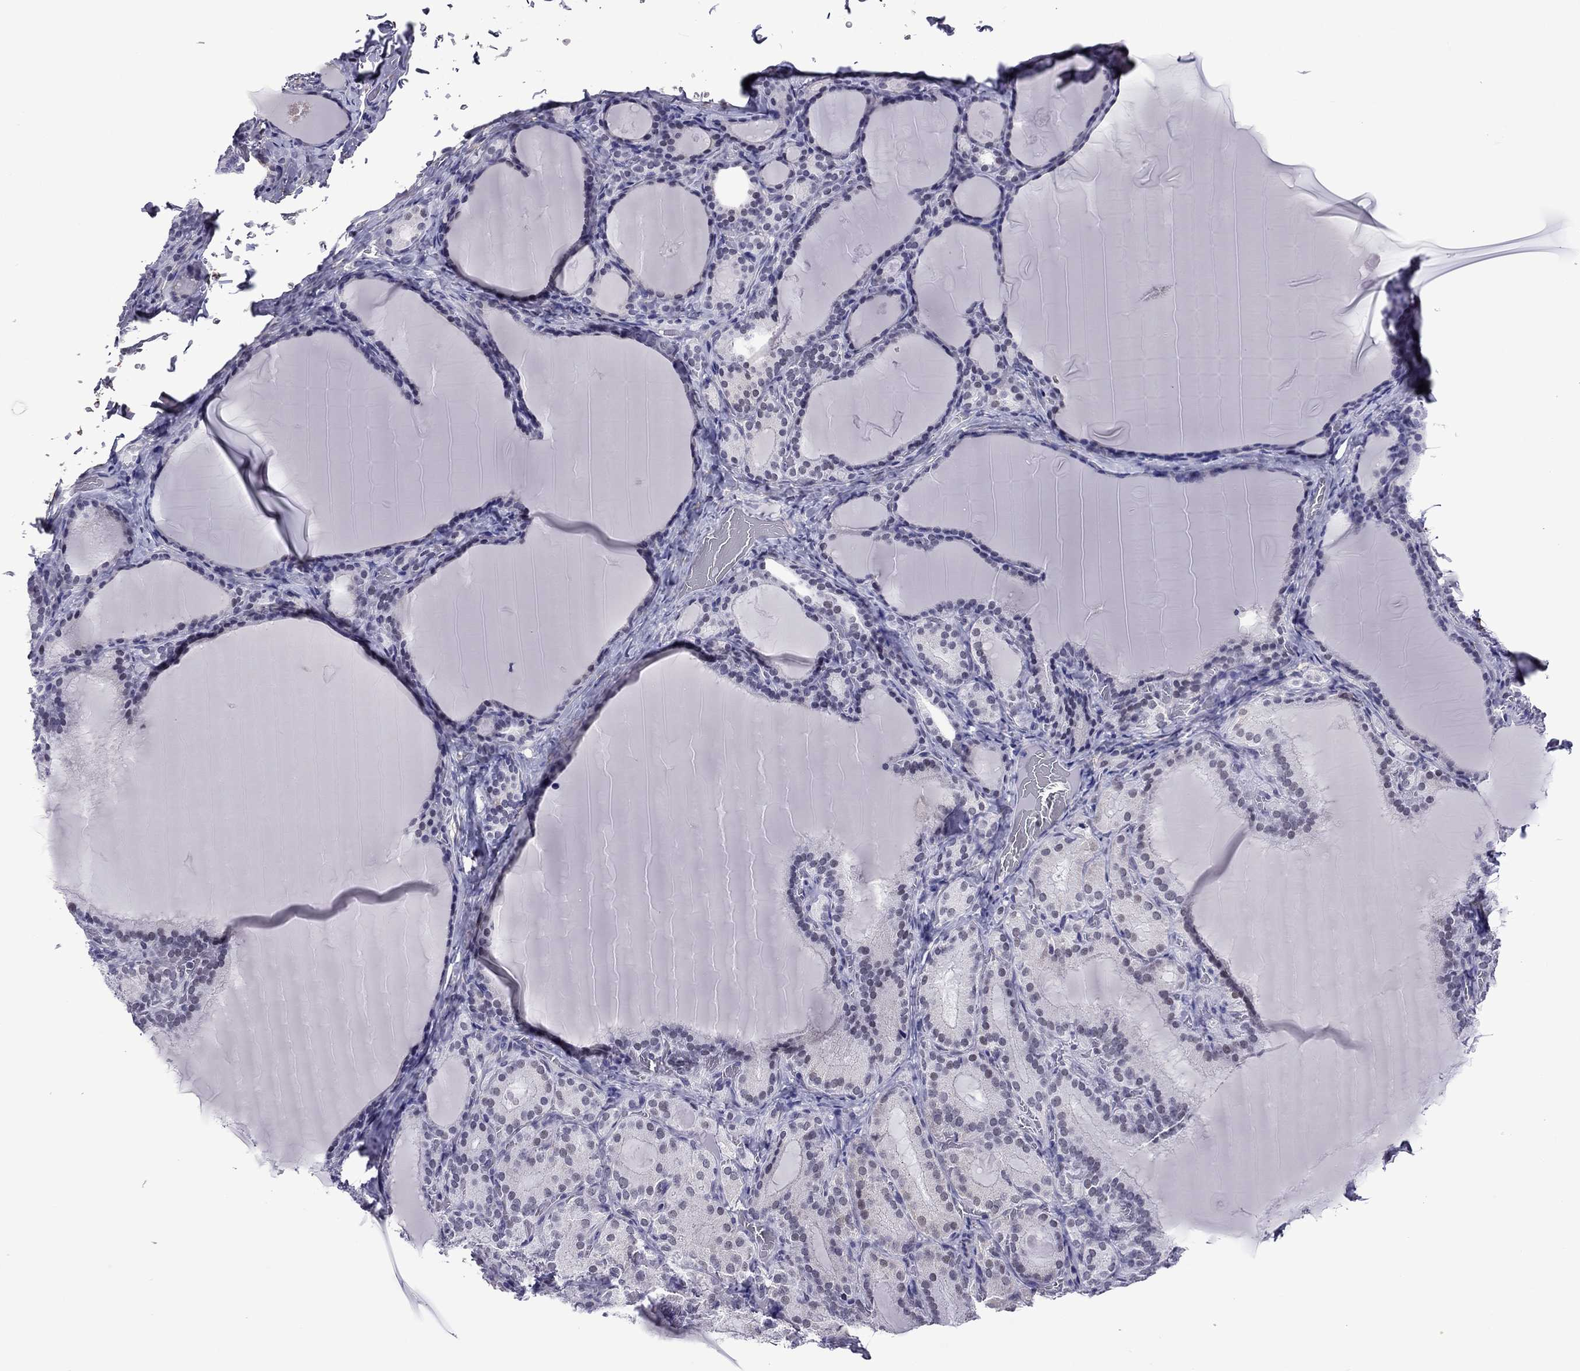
{"staining": {"intensity": "negative", "quantity": "none", "location": "none"}, "tissue": "thyroid gland", "cell_type": "Glandular cells", "image_type": "normal", "snomed": [{"axis": "morphology", "description": "Normal tissue, NOS"}, {"axis": "morphology", "description": "Hyperplasia, NOS"}, {"axis": "topography", "description": "Thyroid gland"}], "caption": "Immunohistochemistry image of unremarkable thyroid gland stained for a protein (brown), which reveals no positivity in glandular cells. The staining is performed using DAB (3,3'-diaminobenzidine) brown chromogen with nuclei counter-stained in using hematoxylin.", "gene": "ZNF646", "patient": {"sex": "female", "age": 27}}